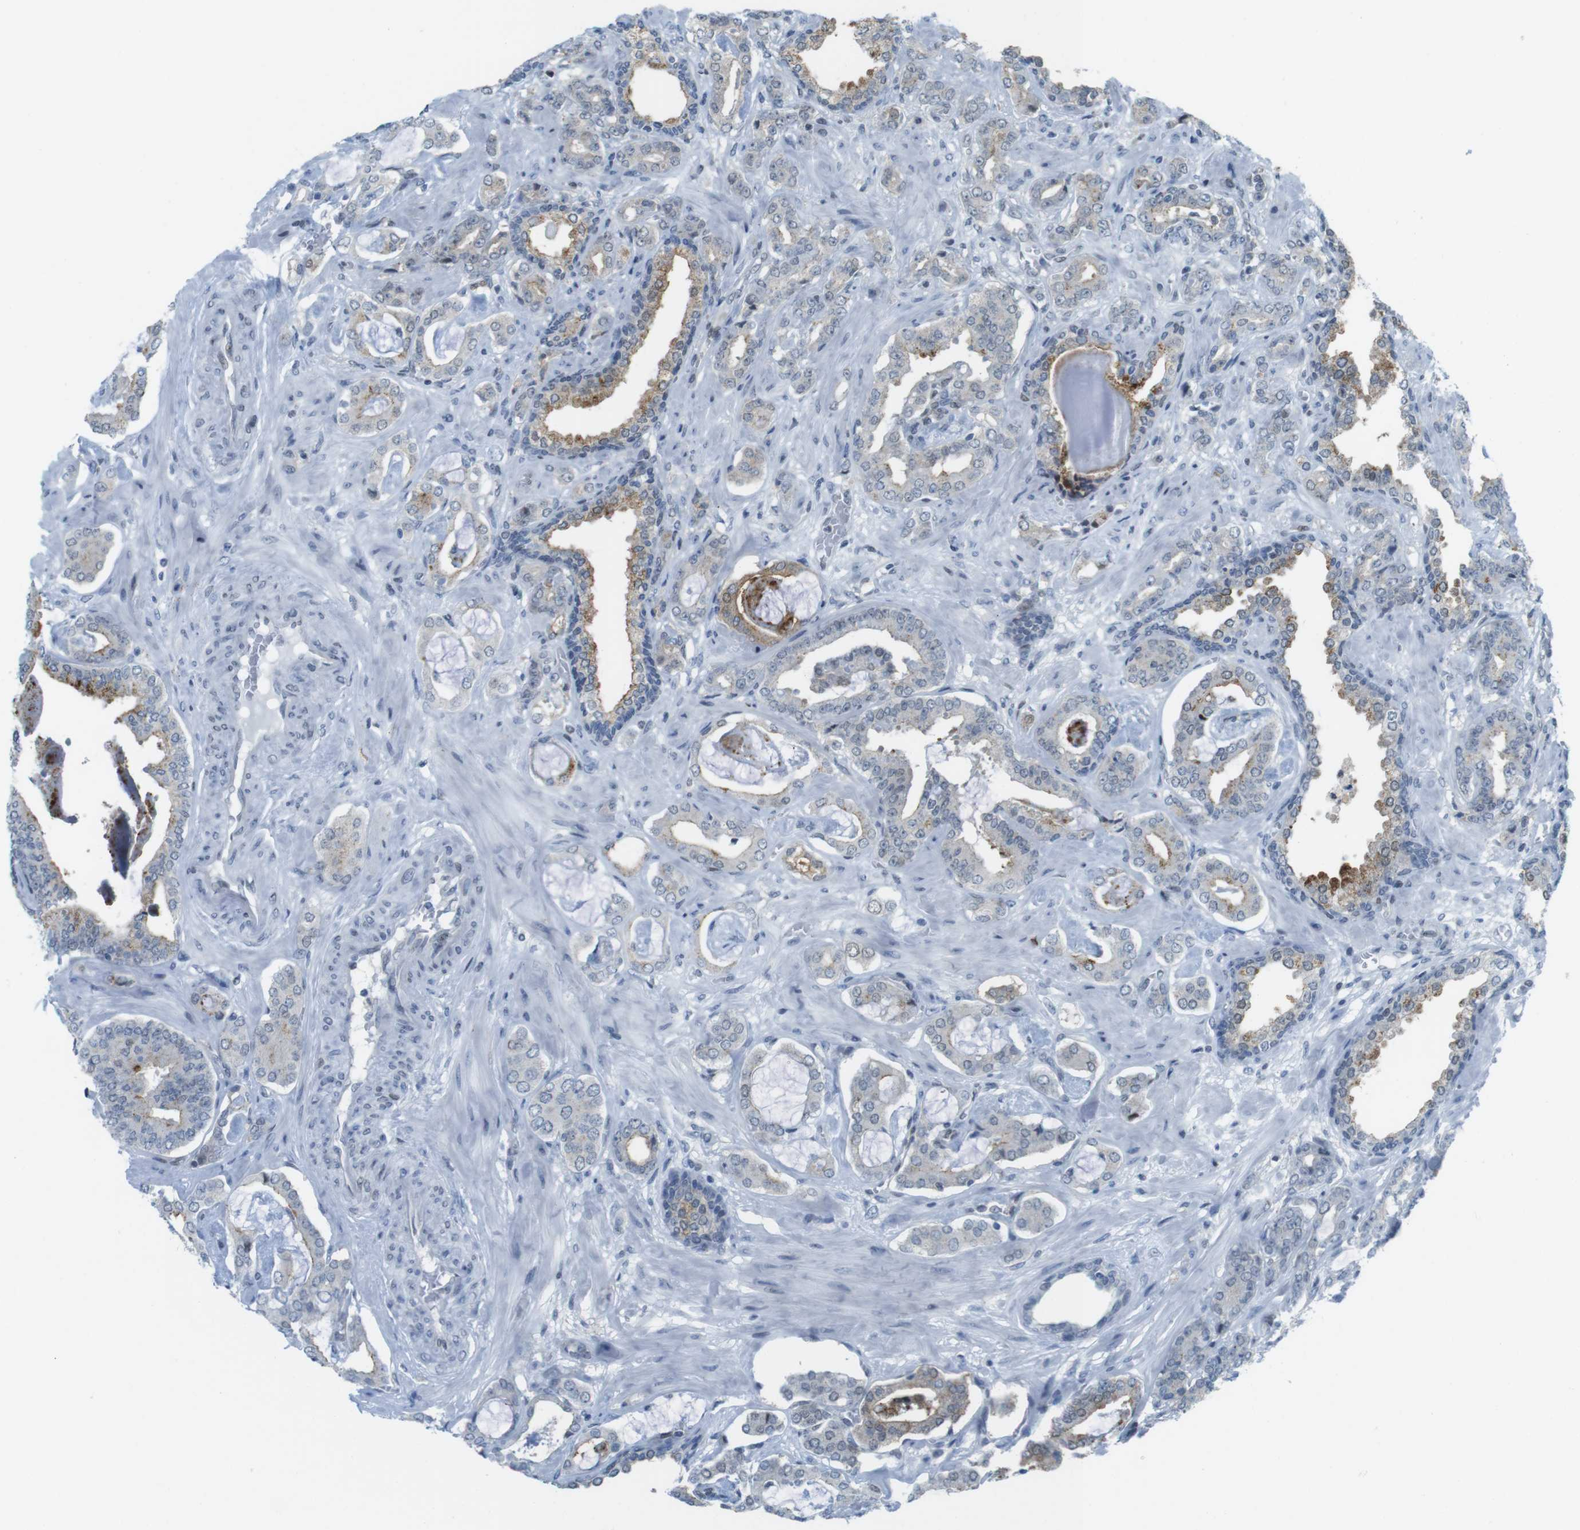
{"staining": {"intensity": "weak", "quantity": "<25%", "location": "cytoplasmic/membranous"}, "tissue": "prostate cancer", "cell_type": "Tumor cells", "image_type": "cancer", "snomed": [{"axis": "morphology", "description": "Adenocarcinoma, Low grade"}, {"axis": "topography", "description": "Prostate"}], "caption": "Immunohistochemical staining of prostate cancer exhibits no significant expression in tumor cells.", "gene": "UBB", "patient": {"sex": "male", "age": 53}}